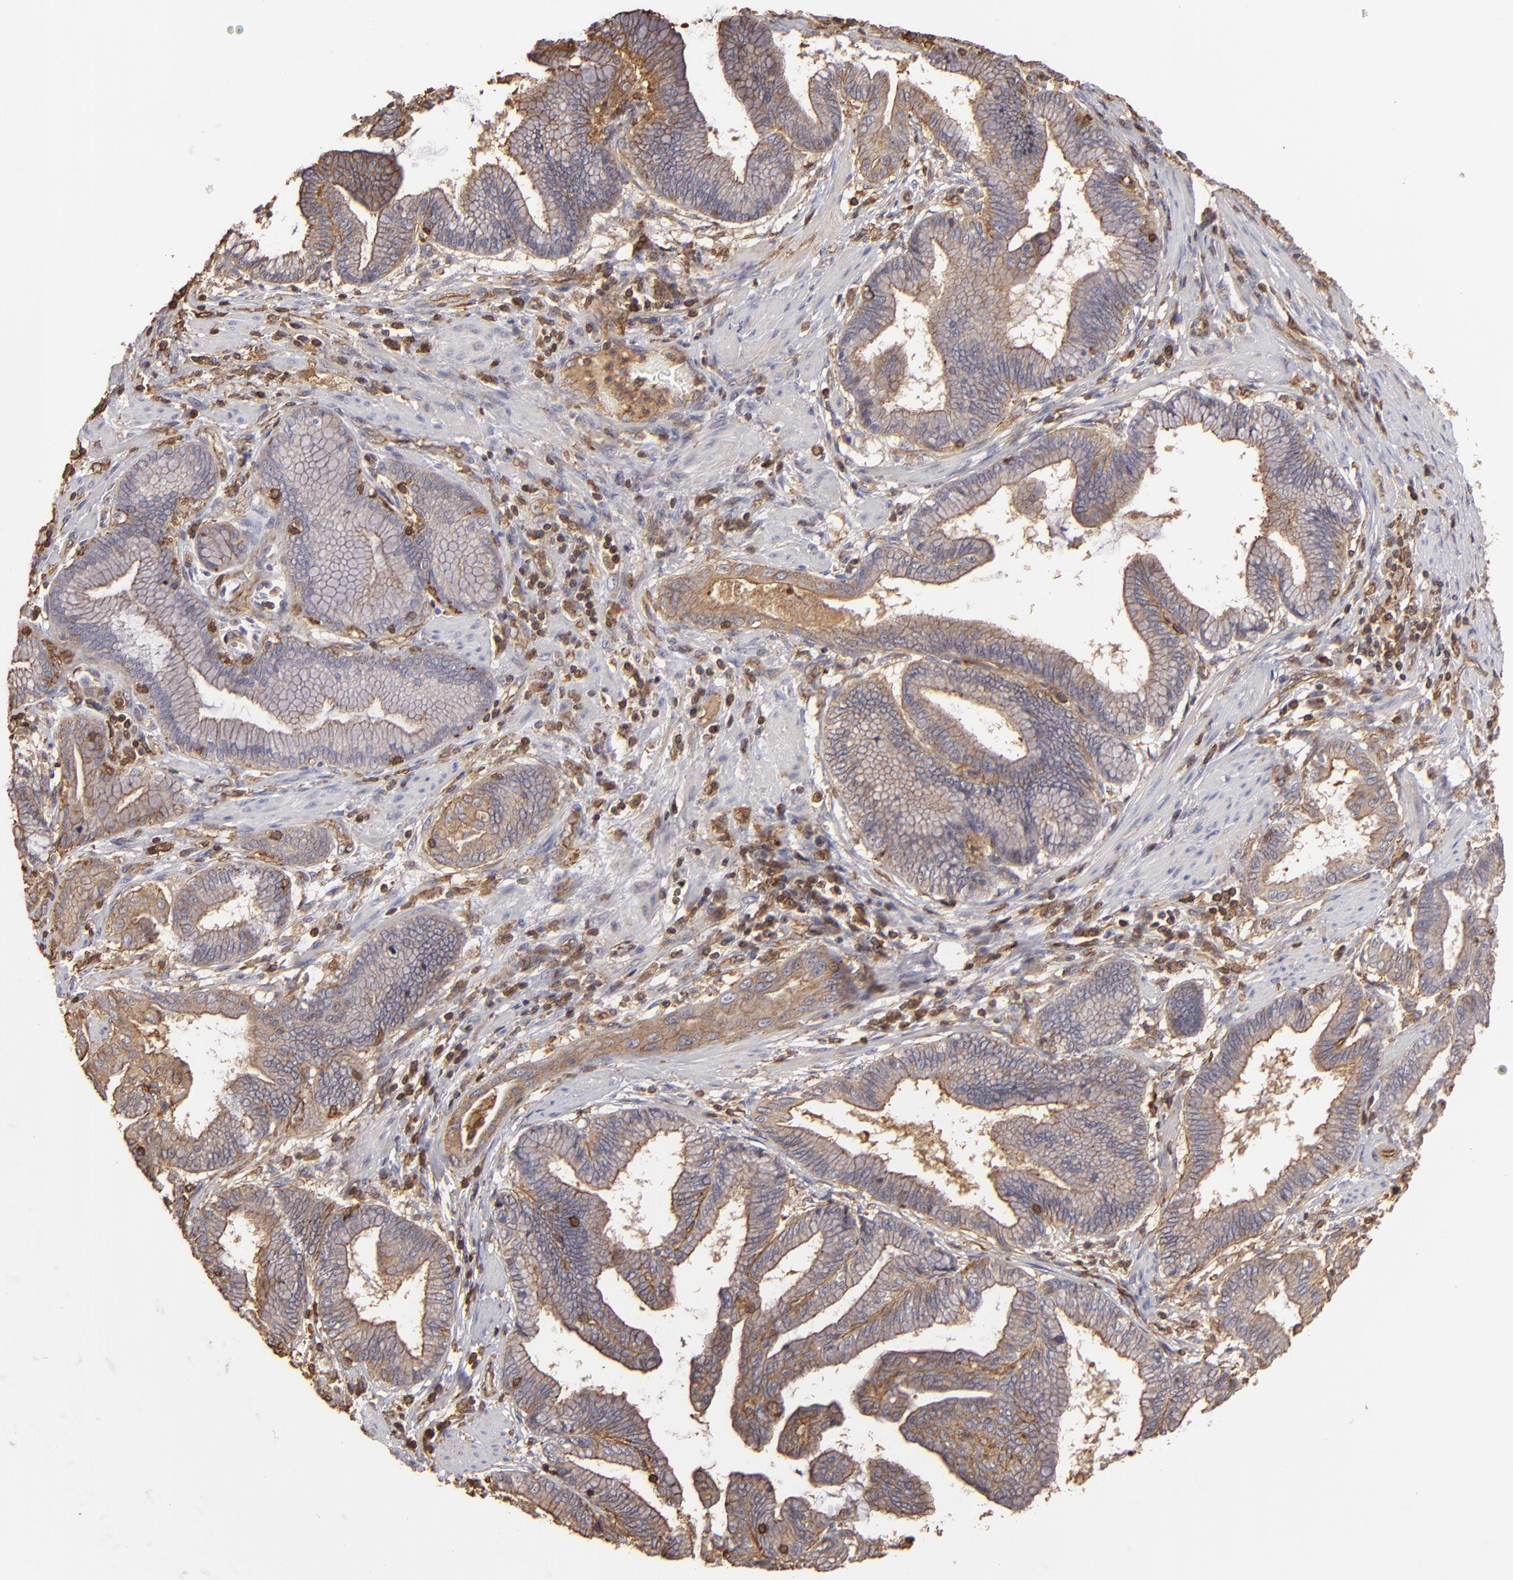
{"staining": {"intensity": "moderate", "quantity": ">75%", "location": "cytoplasmic/membranous"}, "tissue": "pancreatic cancer", "cell_type": "Tumor cells", "image_type": "cancer", "snomed": [{"axis": "morphology", "description": "Adenocarcinoma, NOS"}, {"axis": "topography", "description": "Pancreas"}], "caption": "A medium amount of moderate cytoplasmic/membranous expression is appreciated in approximately >75% of tumor cells in pancreatic cancer (adenocarcinoma) tissue.", "gene": "ACTB", "patient": {"sex": "female", "age": 64}}